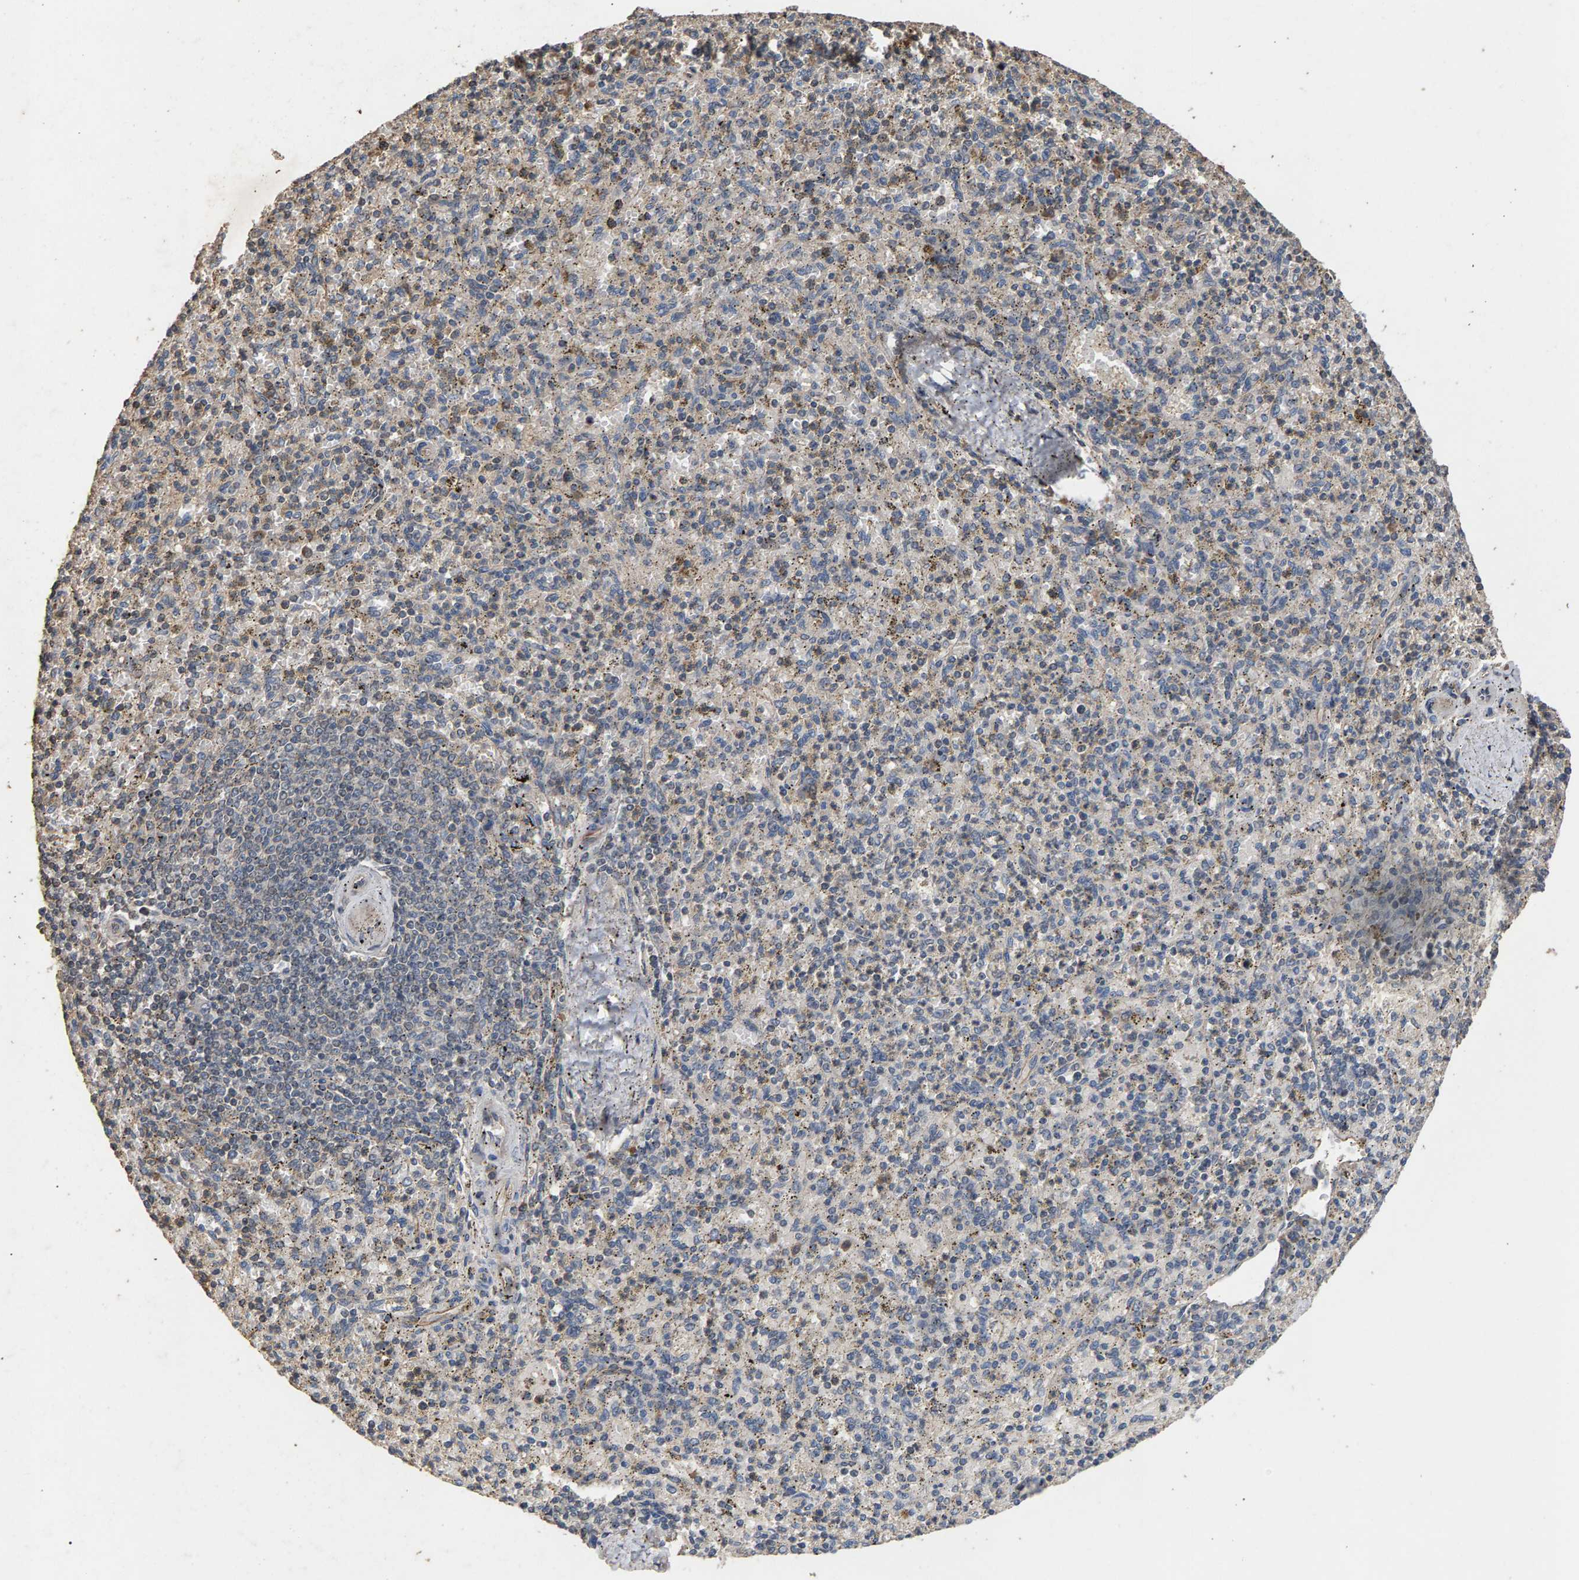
{"staining": {"intensity": "weak", "quantity": "25%-75%", "location": "cytoplasmic/membranous"}, "tissue": "spleen", "cell_type": "Cells in red pulp", "image_type": "normal", "snomed": [{"axis": "morphology", "description": "Normal tissue, NOS"}, {"axis": "topography", "description": "Spleen"}], "caption": "The immunohistochemical stain labels weak cytoplasmic/membranous expression in cells in red pulp of normal spleen.", "gene": "HTRA3", "patient": {"sex": "male", "age": 72}}